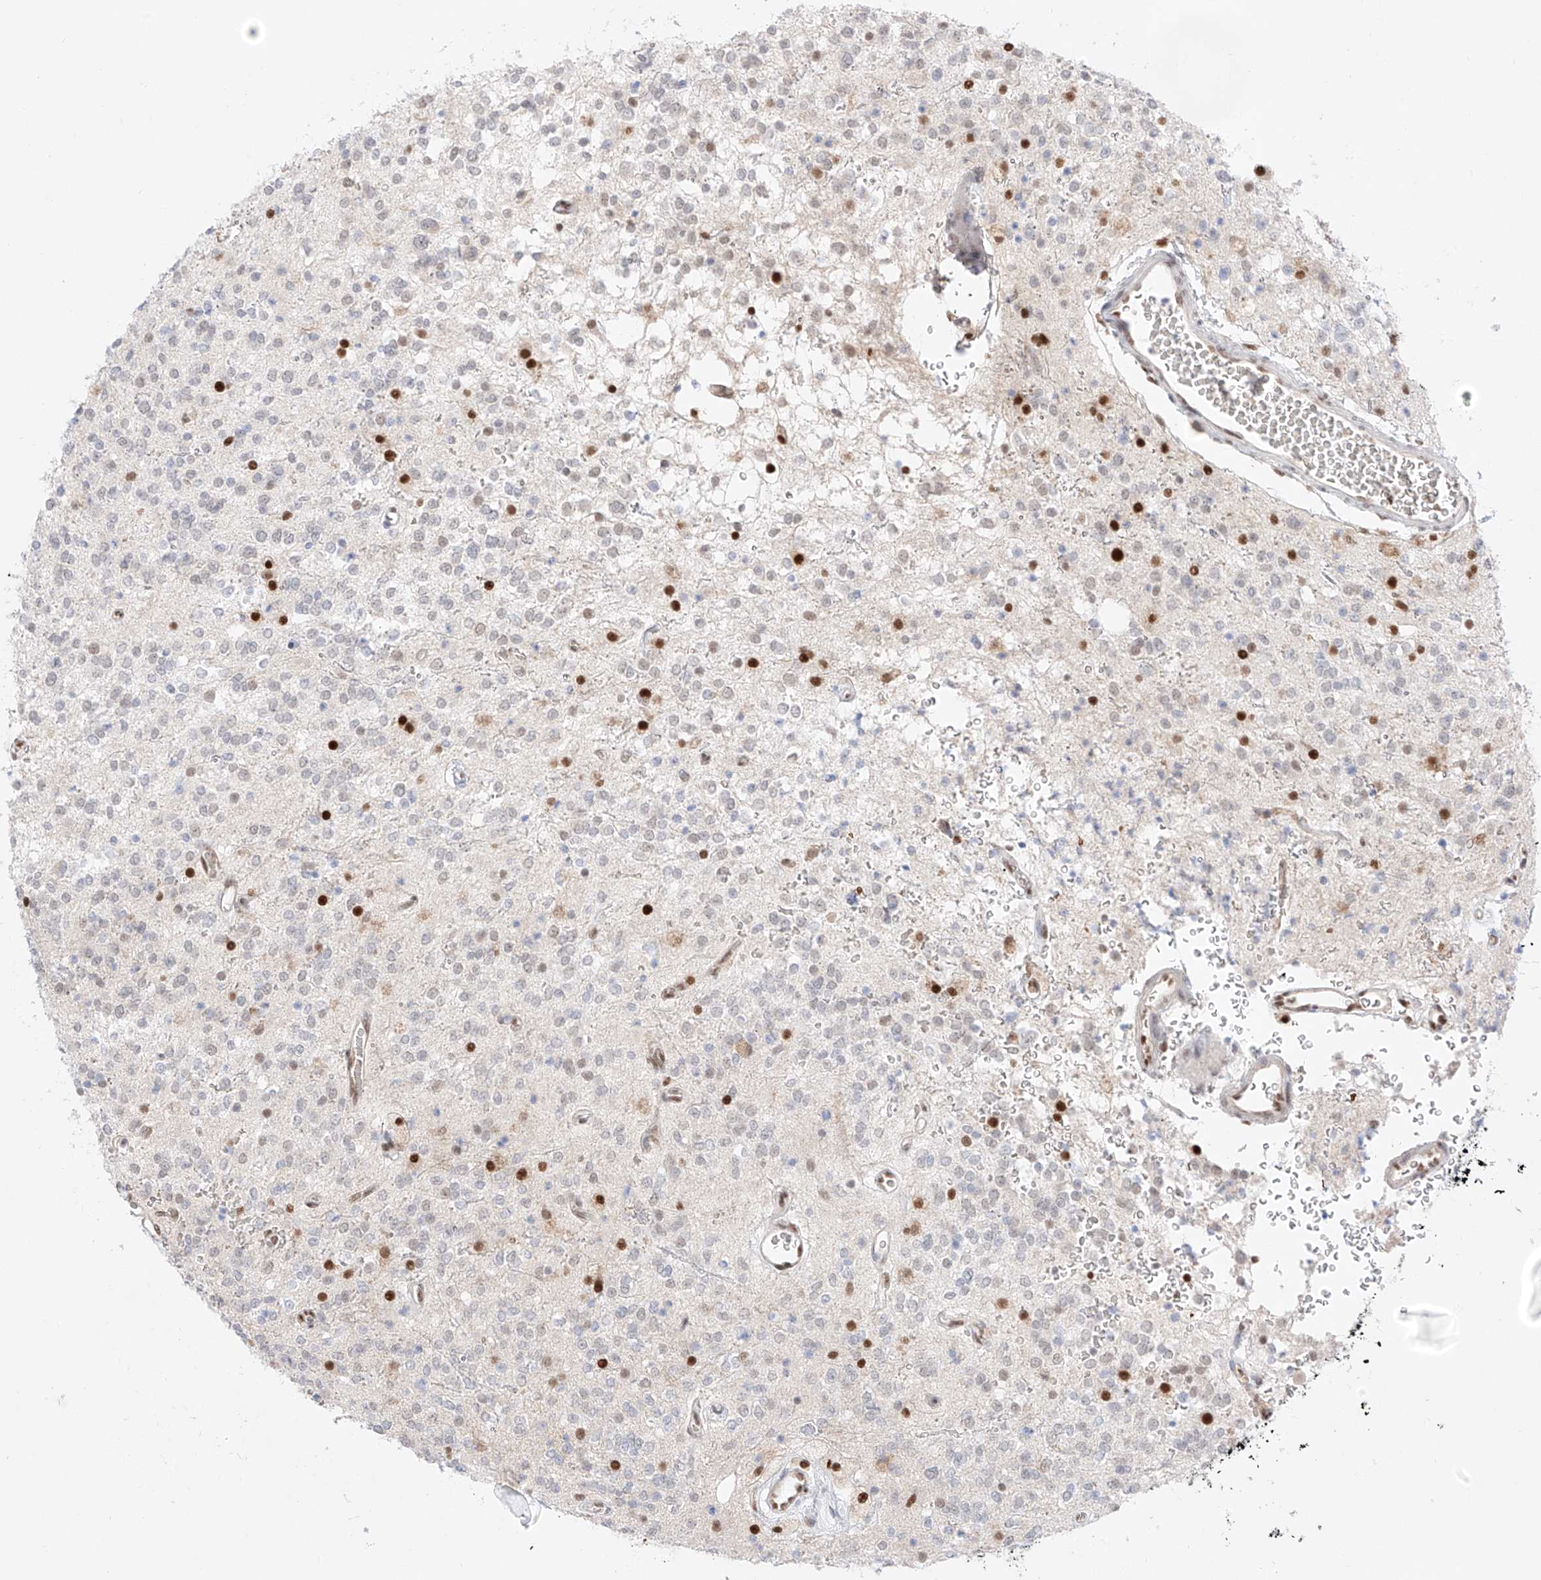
{"staining": {"intensity": "moderate", "quantity": "<25%", "location": "nuclear"}, "tissue": "glioma", "cell_type": "Tumor cells", "image_type": "cancer", "snomed": [{"axis": "morphology", "description": "Glioma, malignant, High grade"}, {"axis": "topography", "description": "Brain"}], "caption": "Immunohistochemical staining of glioma reveals low levels of moderate nuclear positivity in approximately <25% of tumor cells. (DAB IHC, brown staining for protein, blue staining for nuclei).", "gene": "APIP", "patient": {"sex": "male", "age": 34}}